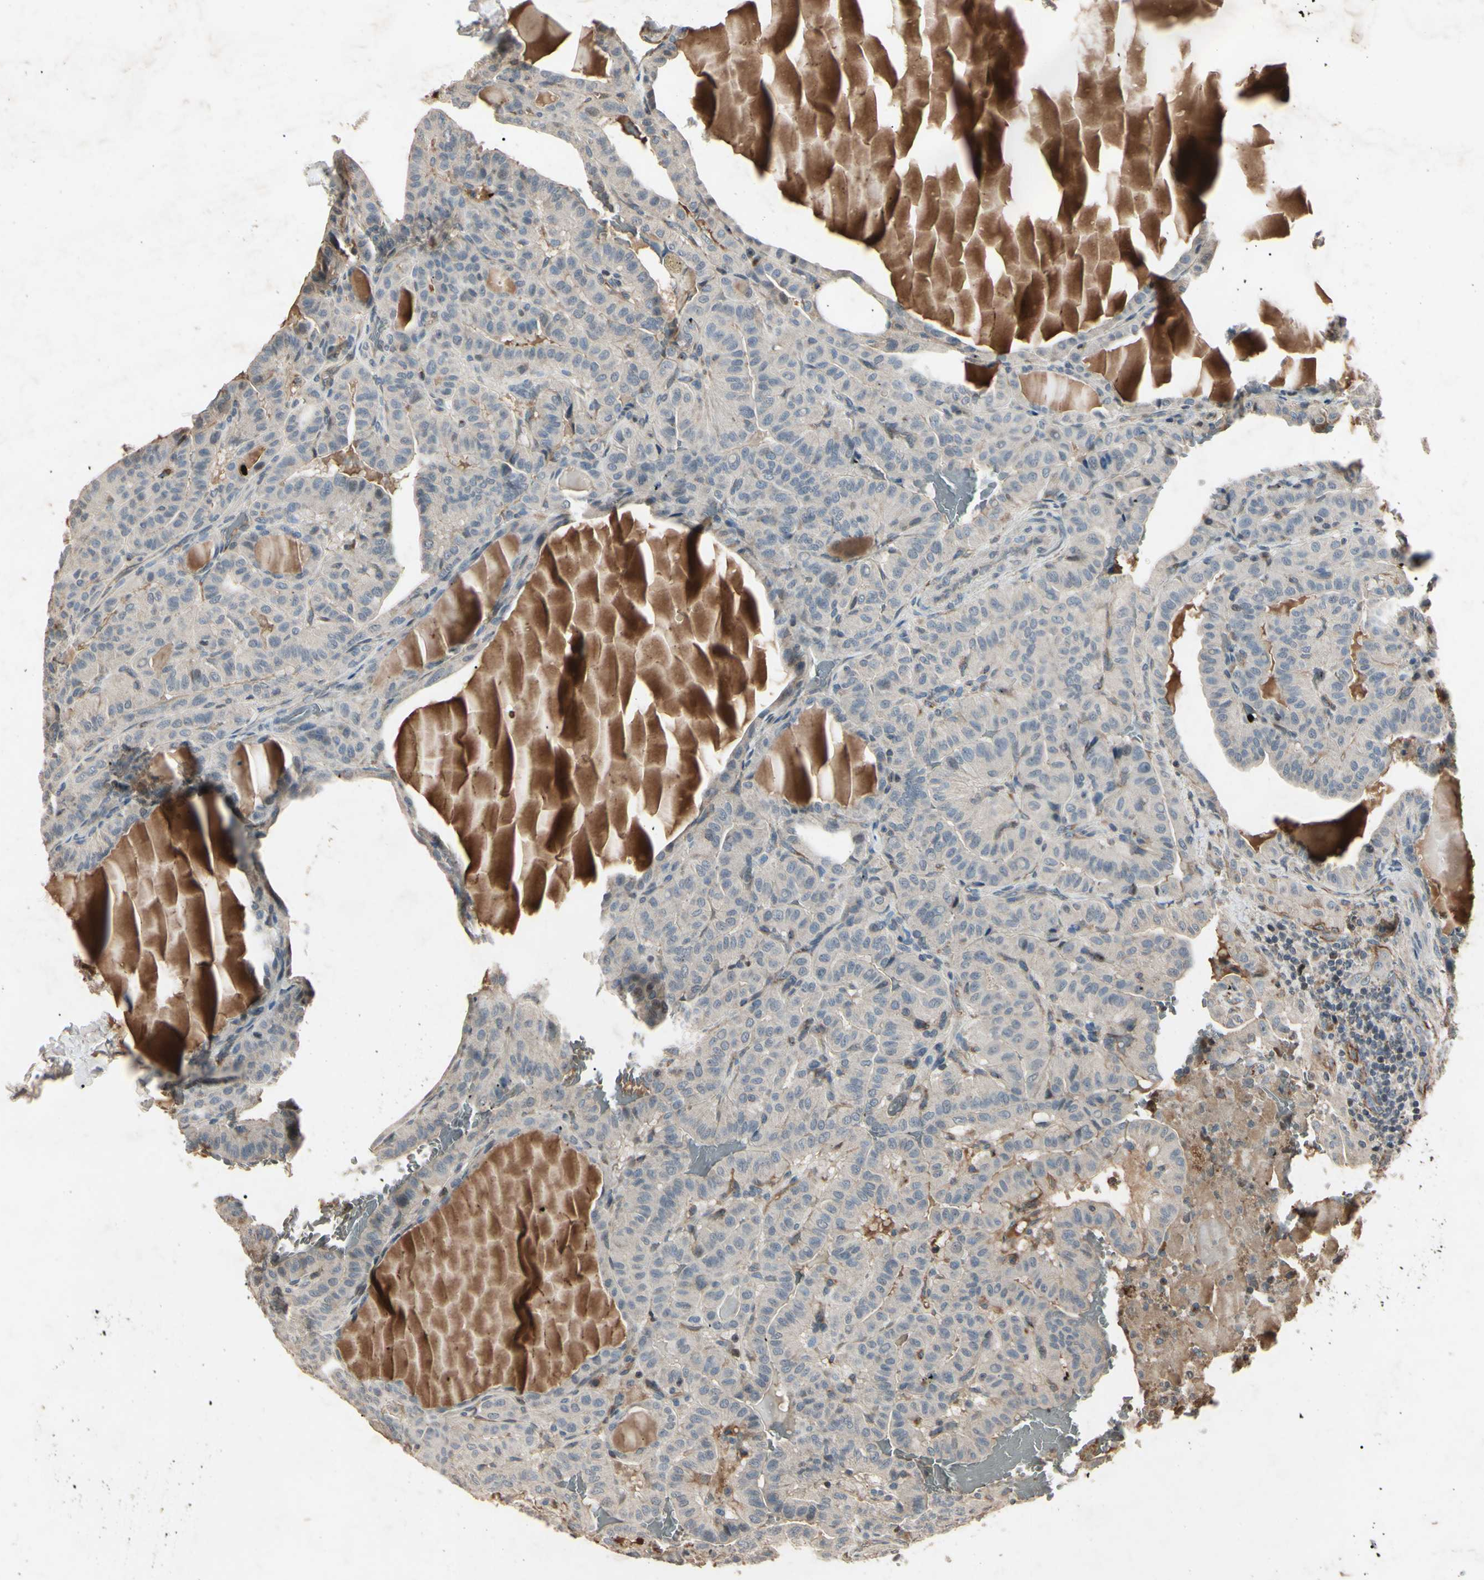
{"staining": {"intensity": "negative", "quantity": "none", "location": "none"}, "tissue": "thyroid cancer", "cell_type": "Tumor cells", "image_type": "cancer", "snomed": [{"axis": "morphology", "description": "Papillary adenocarcinoma, NOS"}, {"axis": "topography", "description": "Thyroid gland"}], "caption": "An immunohistochemistry (IHC) photomicrograph of papillary adenocarcinoma (thyroid) is shown. There is no staining in tumor cells of papillary adenocarcinoma (thyroid).", "gene": "AEBP1", "patient": {"sex": "male", "age": 77}}